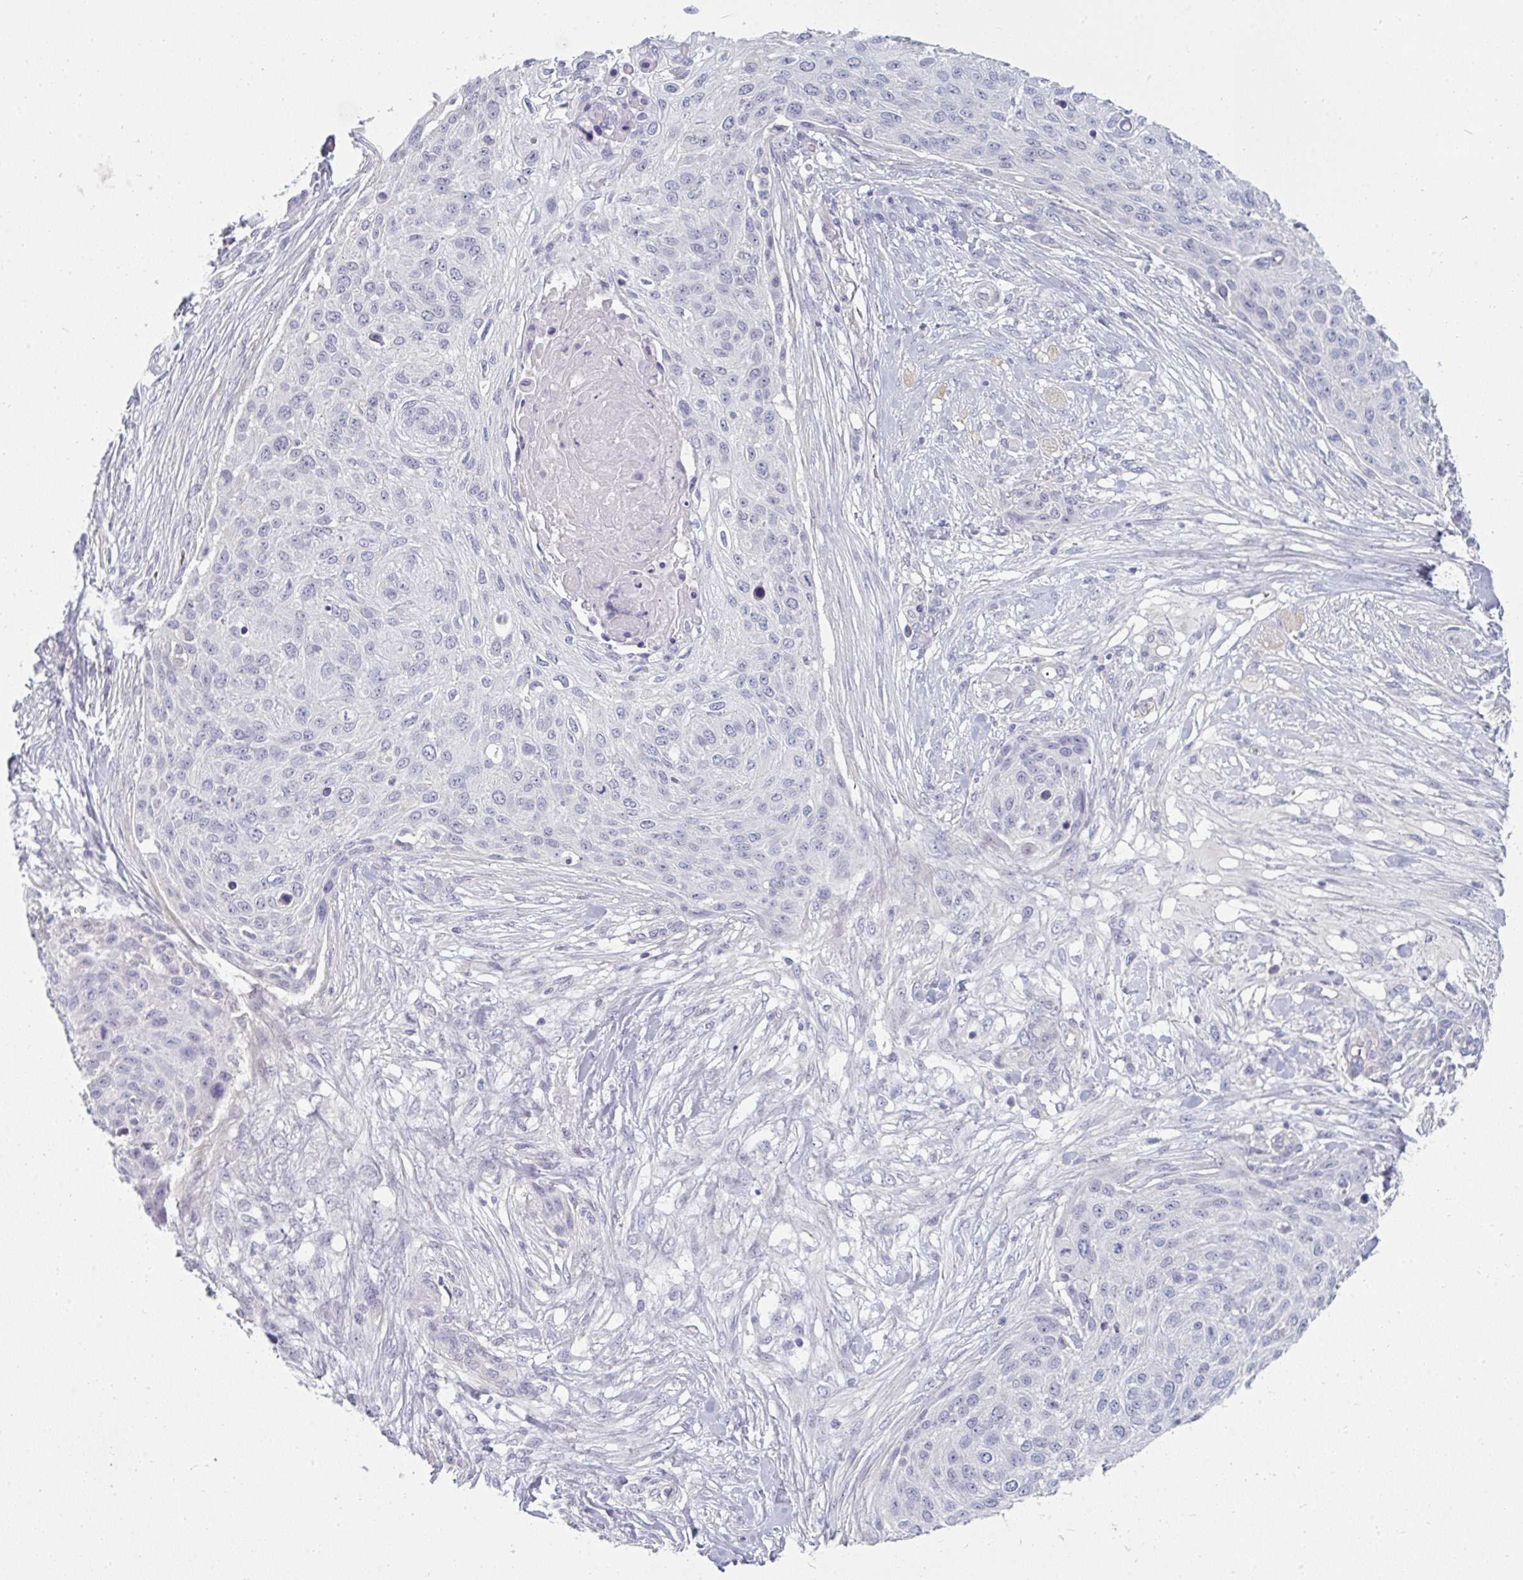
{"staining": {"intensity": "negative", "quantity": "none", "location": "none"}, "tissue": "skin cancer", "cell_type": "Tumor cells", "image_type": "cancer", "snomed": [{"axis": "morphology", "description": "Squamous cell carcinoma, NOS"}, {"axis": "topography", "description": "Skin"}], "caption": "Protein analysis of skin cancer (squamous cell carcinoma) shows no significant staining in tumor cells.", "gene": "PPFIA4", "patient": {"sex": "female", "age": 87}}